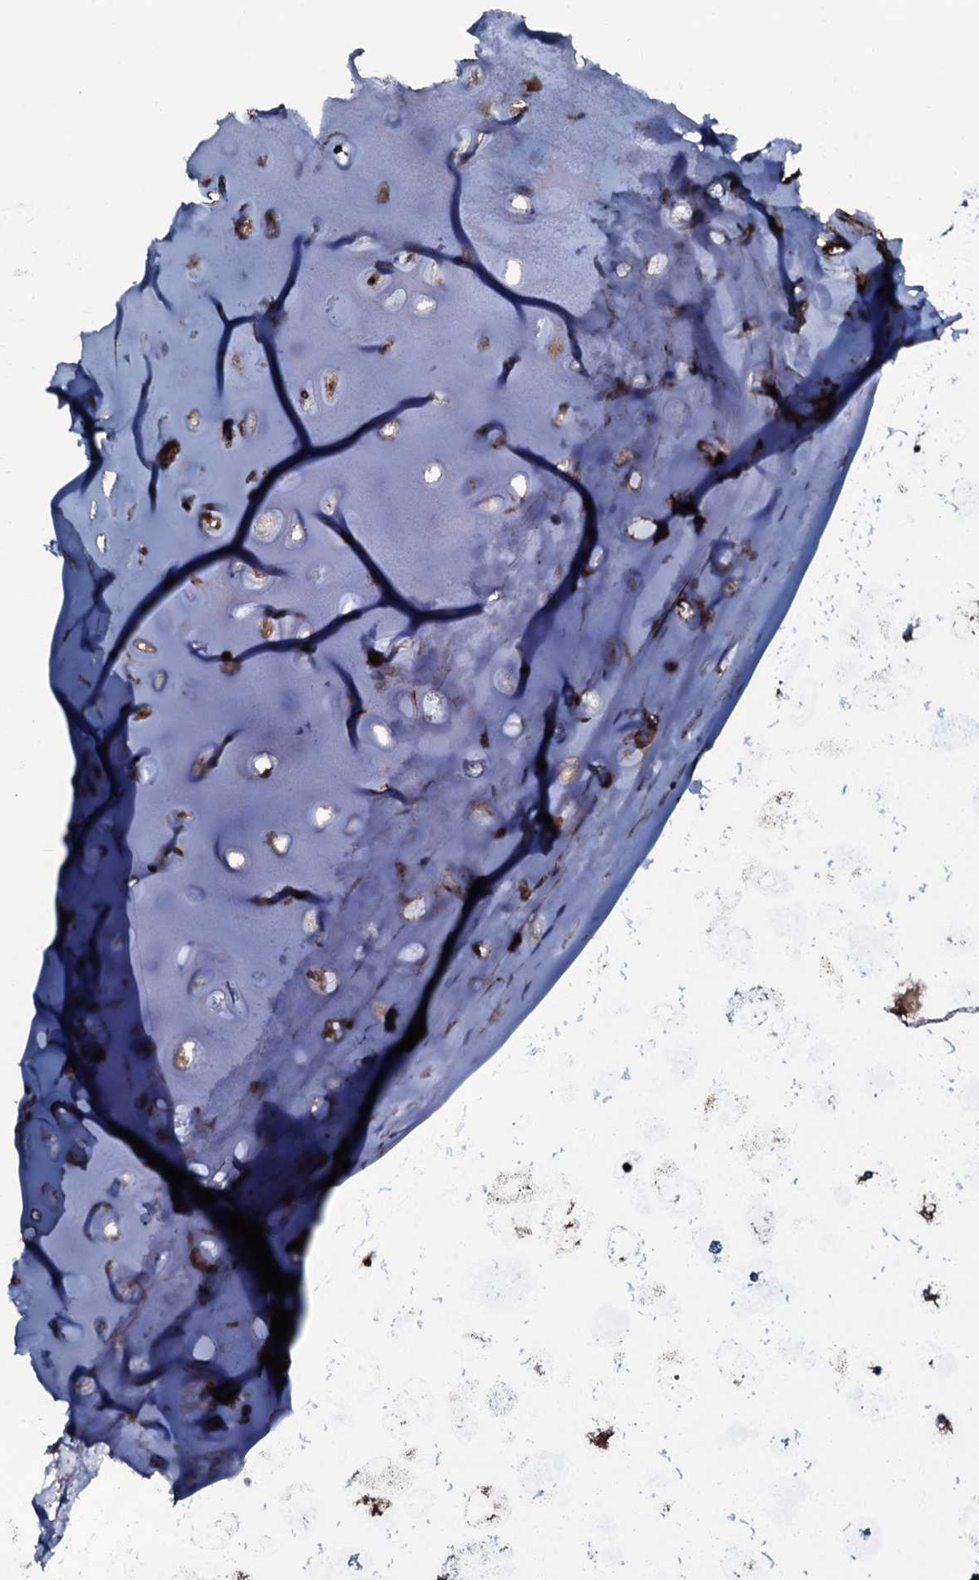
{"staining": {"intensity": "moderate", "quantity": "<25%", "location": "cytoplasmic/membranous"}, "tissue": "adipose tissue", "cell_type": "Adipocytes", "image_type": "normal", "snomed": [{"axis": "morphology", "description": "Normal tissue, NOS"}, {"axis": "topography", "description": "Lymph node"}, {"axis": "topography", "description": "Bronchus"}], "caption": "Benign adipose tissue was stained to show a protein in brown. There is low levels of moderate cytoplasmic/membranous expression in about <25% of adipocytes. (brown staining indicates protein expression, while blue staining denotes nuclei).", "gene": "USPL1", "patient": {"sex": "male", "age": 63}}